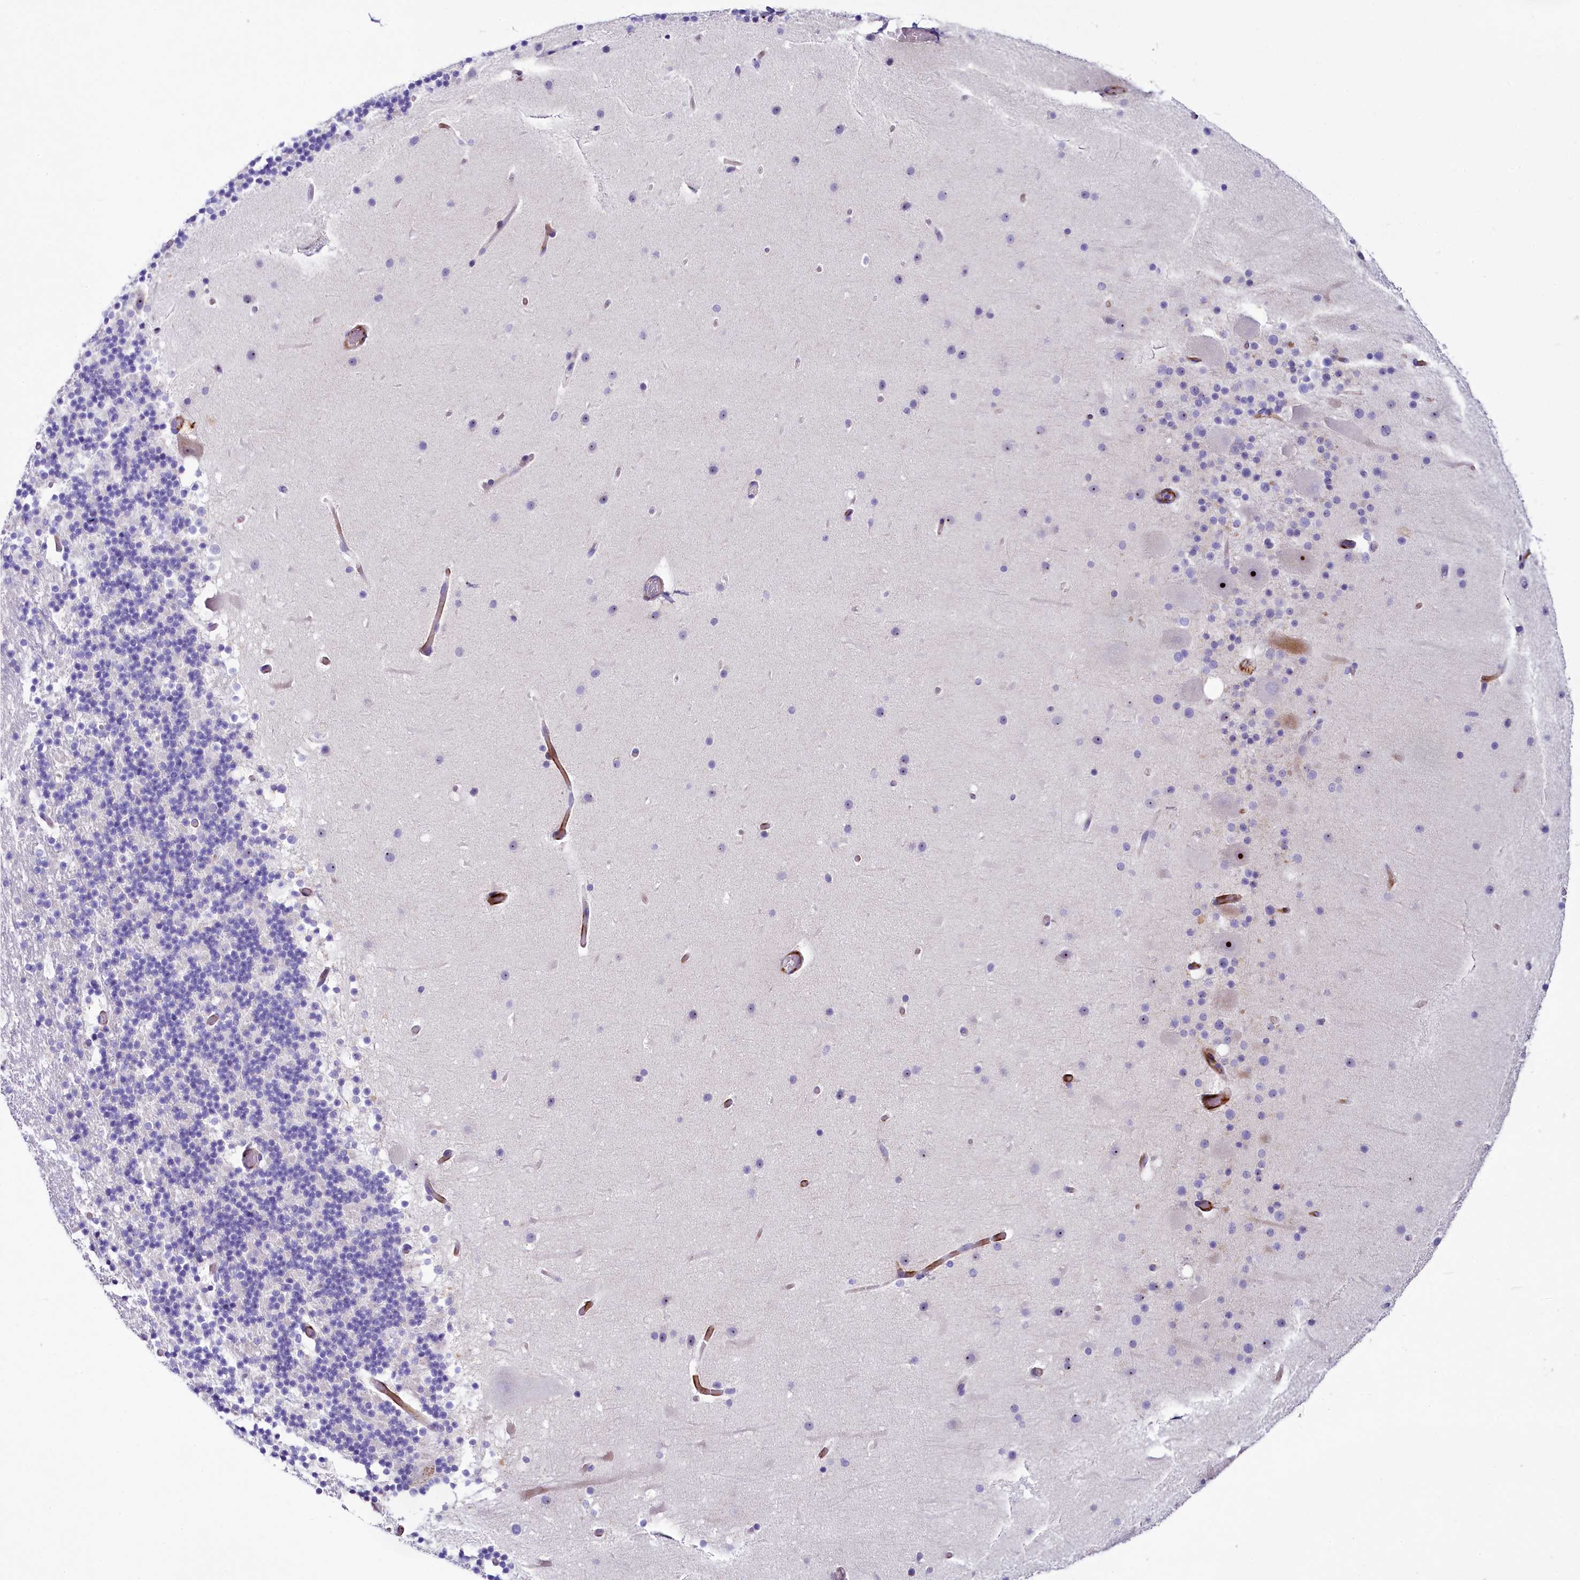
{"staining": {"intensity": "negative", "quantity": "none", "location": "none"}, "tissue": "cerebellum", "cell_type": "Cells in granular layer", "image_type": "normal", "snomed": [{"axis": "morphology", "description": "Normal tissue, NOS"}, {"axis": "topography", "description": "Cerebellum"}], "caption": "This is an immunohistochemistry photomicrograph of unremarkable human cerebellum. There is no expression in cells in granular layer.", "gene": "SH3TC2", "patient": {"sex": "male", "age": 57}}